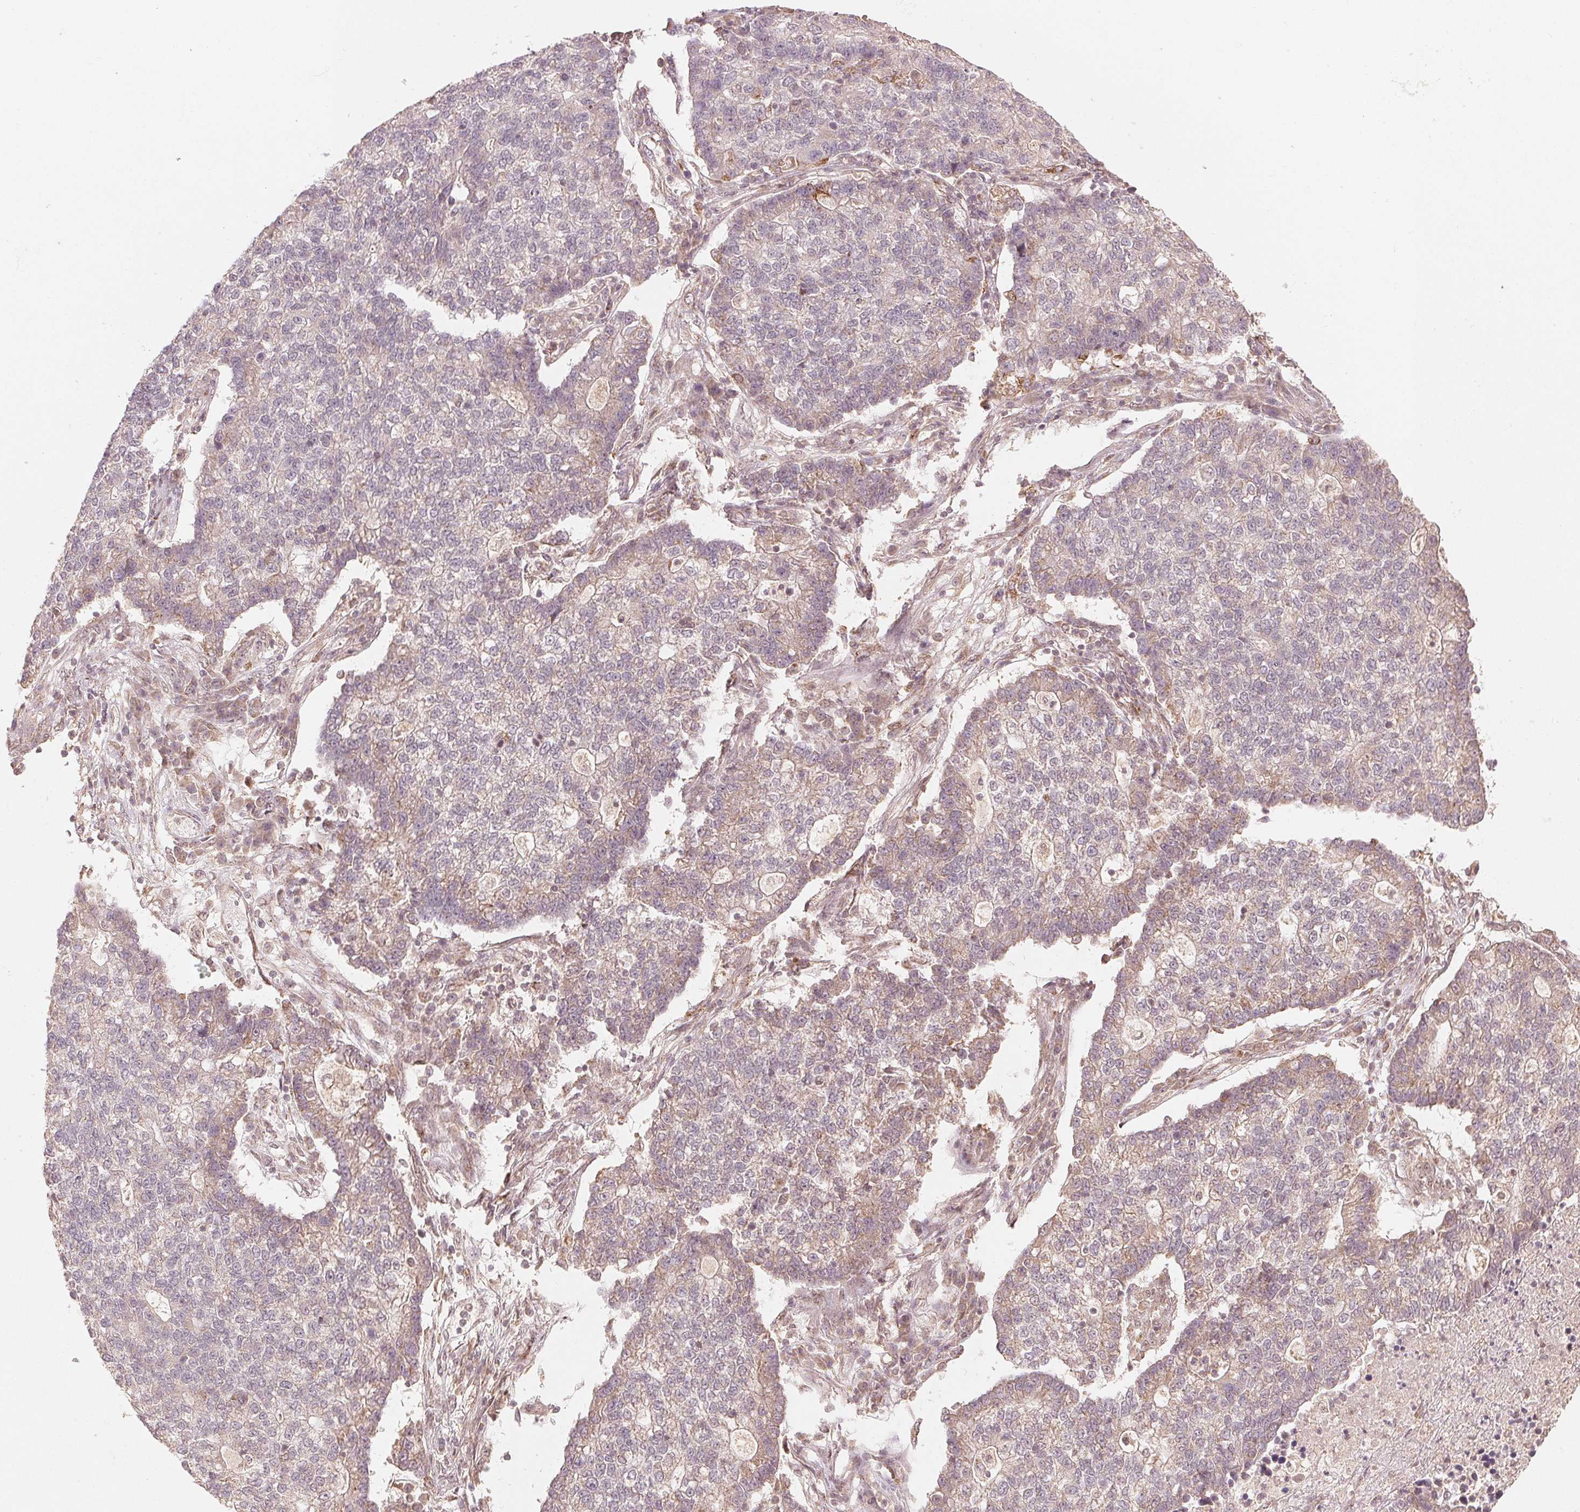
{"staining": {"intensity": "weak", "quantity": "25%-75%", "location": "cytoplasmic/membranous"}, "tissue": "lung cancer", "cell_type": "Tumor cells", "image_type": "cancer", "snomed": [{"axis": "morphology", "description": "Adenocarcinoma, NOS"}, {"axis": "topography", "description": "Lung"}], "caption": "This is an image of immunohistochemistry (IHC) staining of lung cancer (adenocarcinoma), which shows weak staining in the cytoplasmic/membranous of tumor cells.", "gene": "C2orf73", "patient": {"sex": "male", "age": 57}}